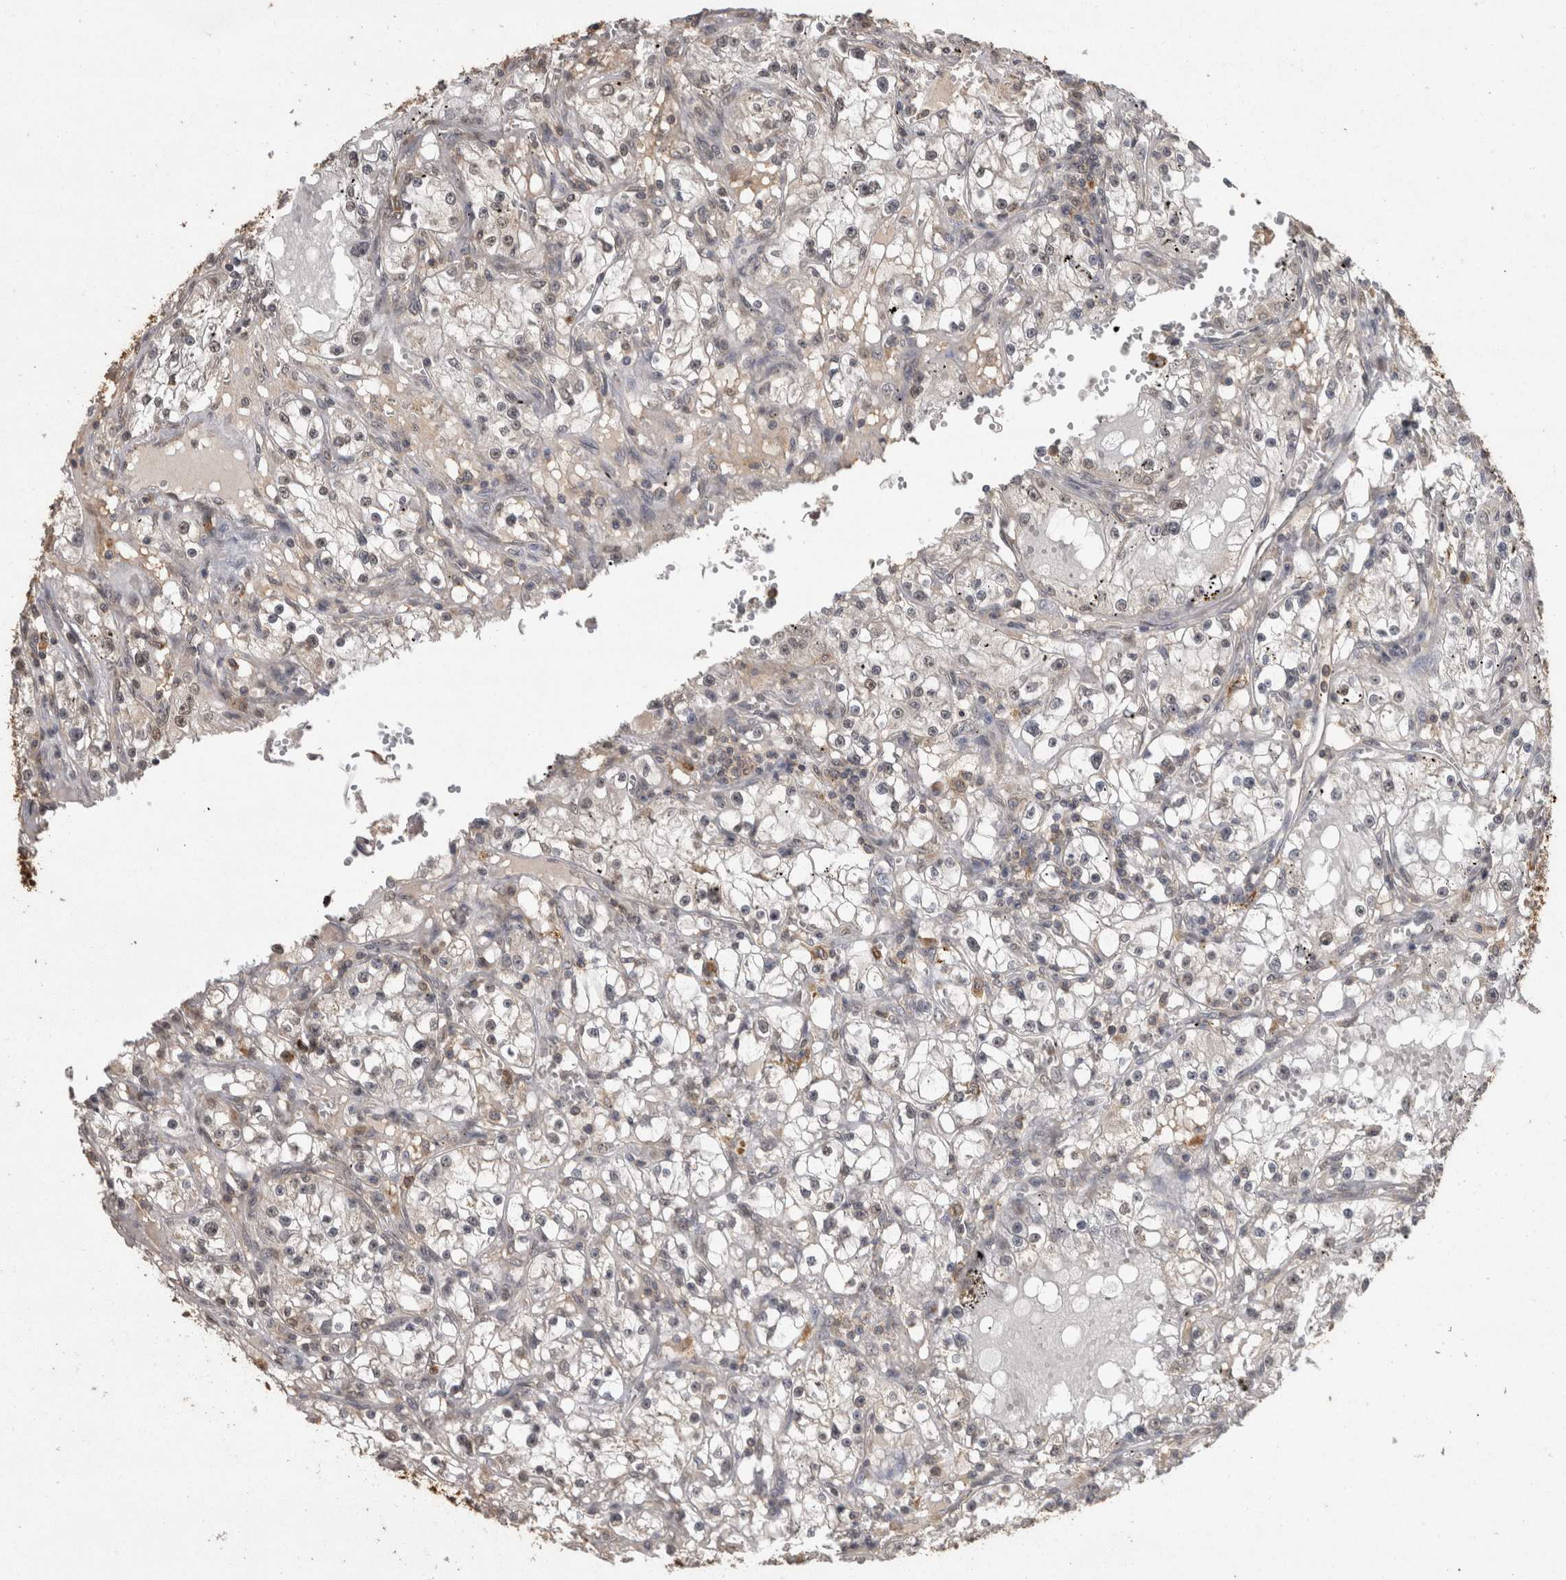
{"staining": {"intensity": "negative", "quantity": "none", "location": "none"}, "tissue": "renal cancer", "cell_type": "Tumor cells", "image_type": "cancer", "snomed": [{"axis": "morphology", "description": "Adenocarcinoma, NOS"}, {"axis": "topography", "description": "Kidney"}], "caption": "High power microscopy micrograph of an immunohistochemistry image of renal cancer, revealing no significant positivity in tumor cells.", "gene": "PREP", "patient": {"sex": "male", "age": 56}}